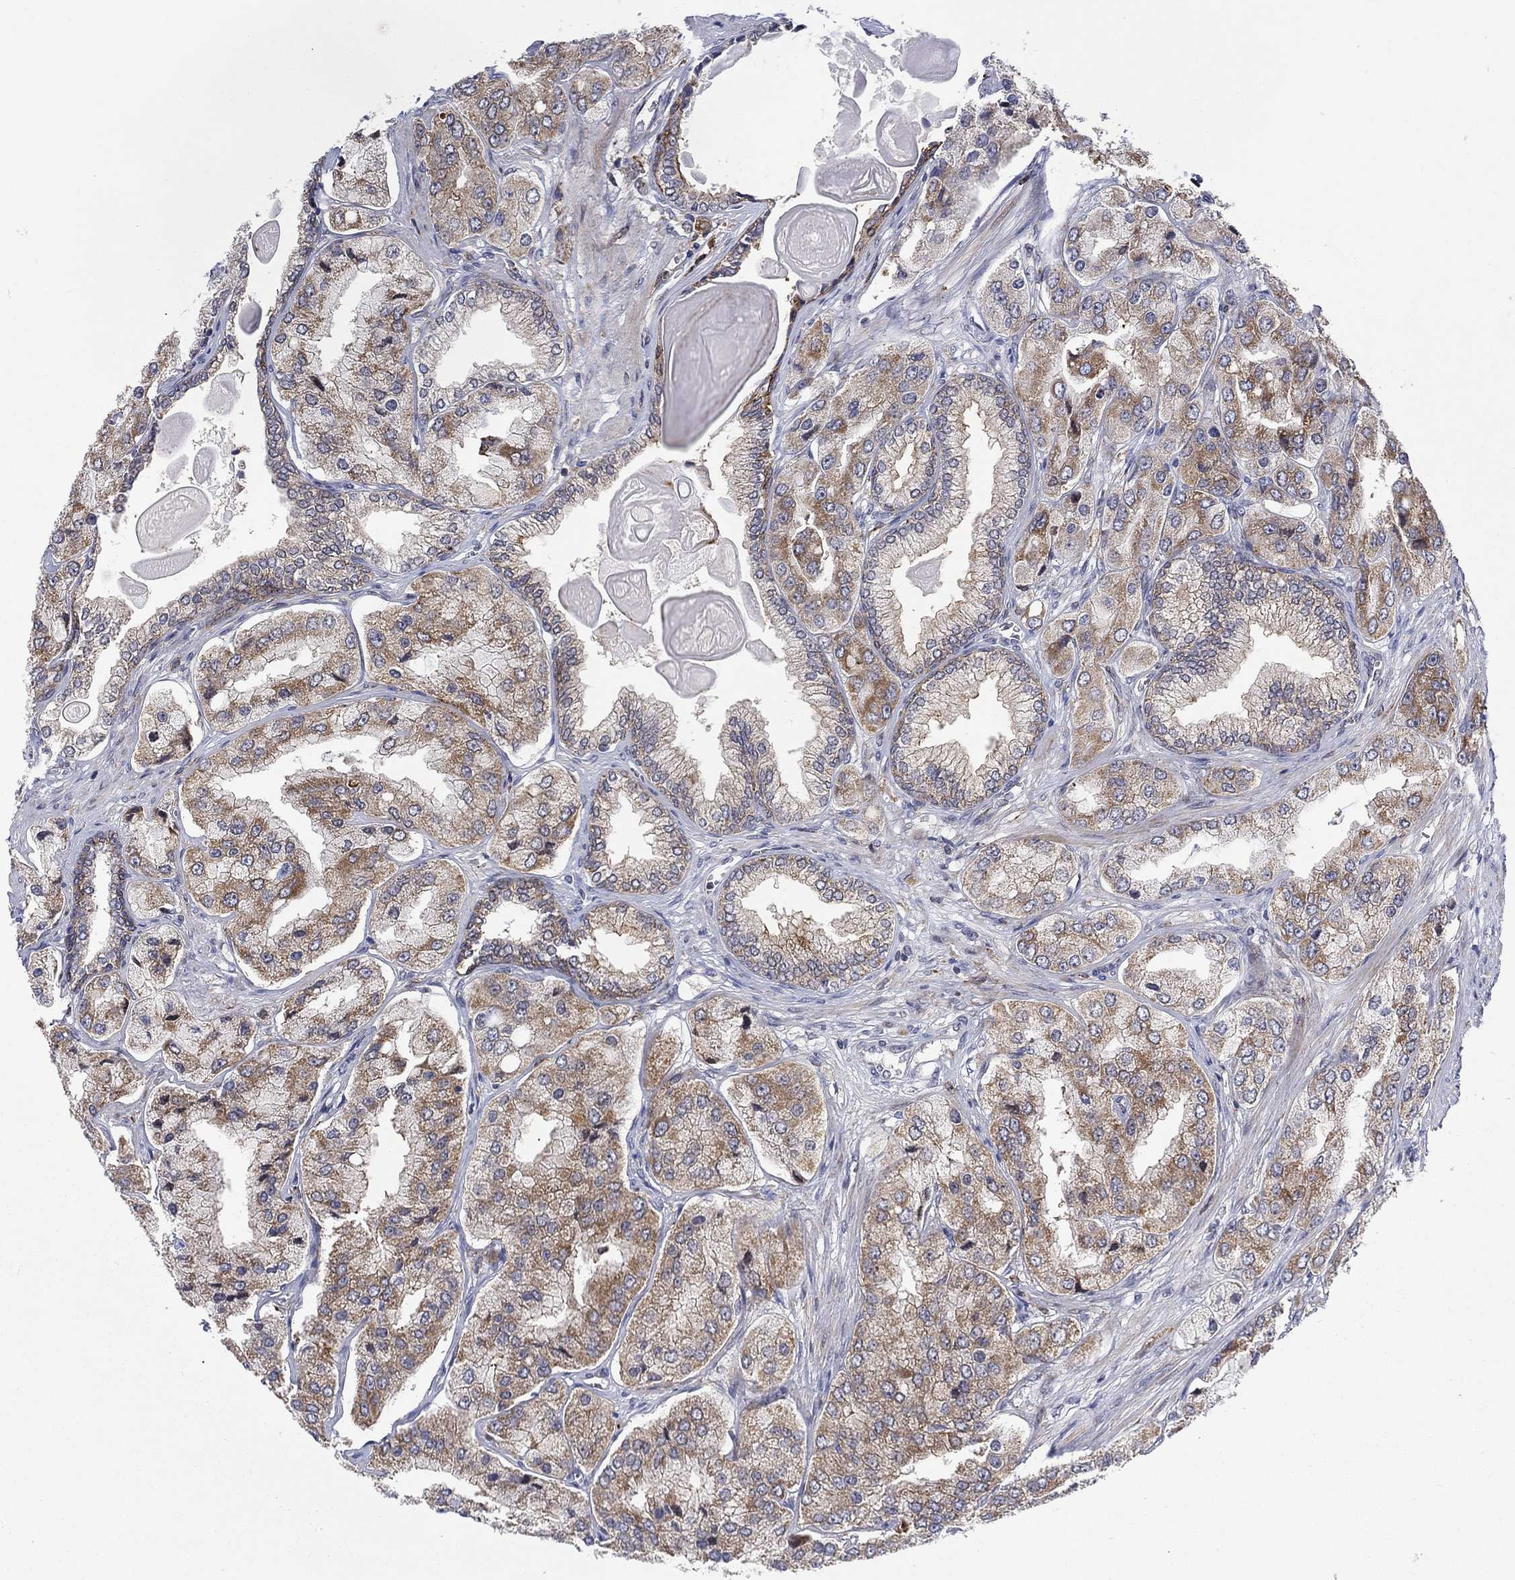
{"staining": {"intensity": "moderate", "quantity": "25%-75%", "location": "cytoplasmic/membranous"}, "tissue": "prostate cancer", "cell_type": "Tumor cells", "image_type": "cancer", "snomed": [{"axis": "morphology", "description": "Adenocarcinoma, Low grade"}, {"axis": "topography", "description": "Prostate"}], "caption": "Human prostate cancer (adenocarcinoma (low-grade)) stained for a protein (brown) displays moderate cytoplasmic/membranous positive expression in approximately 25%-75% of tumor cells.", "gene": "SLC35F2", "patient": {"sex": "male", "age": 69}}